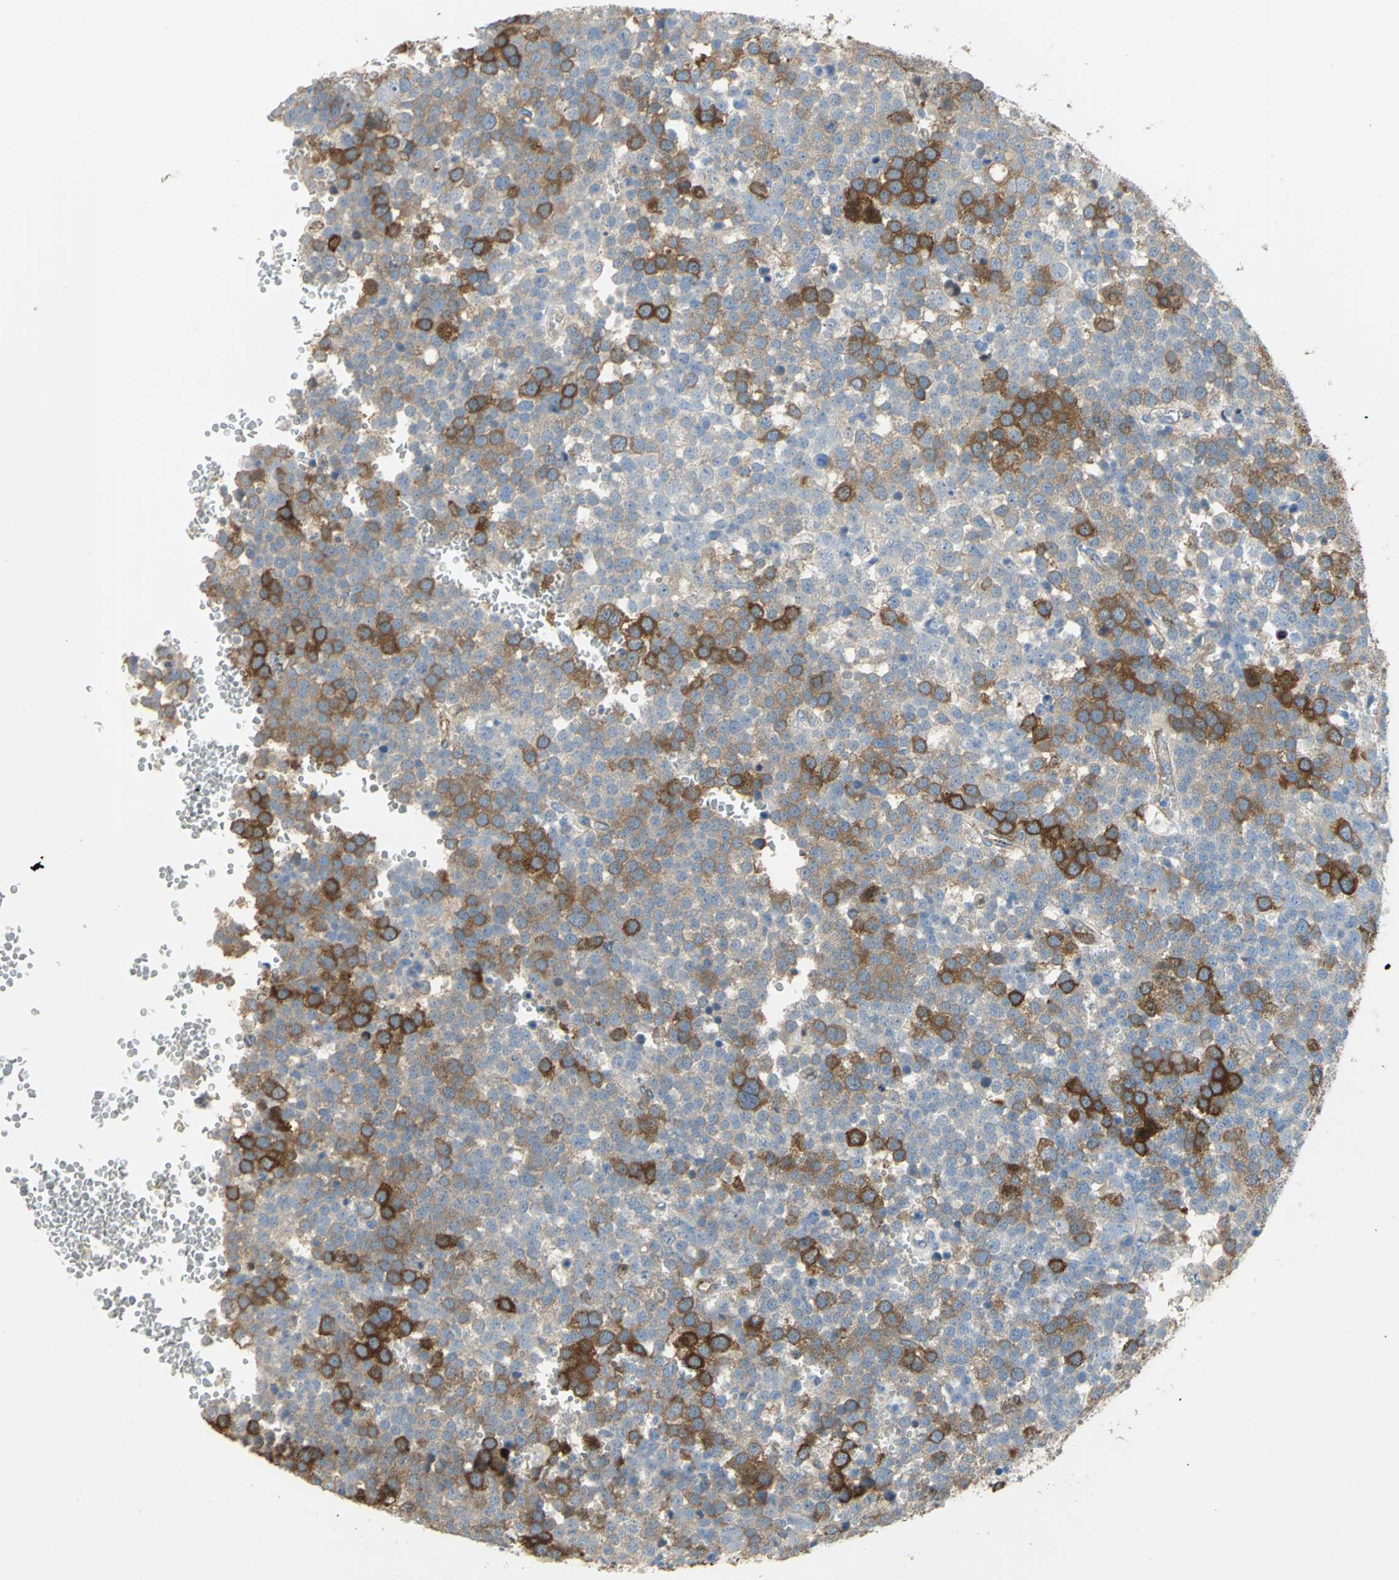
{"staining": {"intensity": "strong", "quantity": "25%-75%", "location": "cytoplasmic/membranous"}, "tissue": "testis cancer", "cell_type": "Tumor cells", "image_type": "cancer", "snomed": [{"axis": "morphology", "description": "Seminoma, NOS"}, {"axis": "topography", "description": "Testis"}], "caption": "About 25%-75% of tumor cells in human seminoma (testis) reveal strong cytoplasmic/membranous protein positivity as visualized by brown immunohistochemical staining.", "gene": "DLGAP5", "patient": {"sex": "male", "age": 71}}